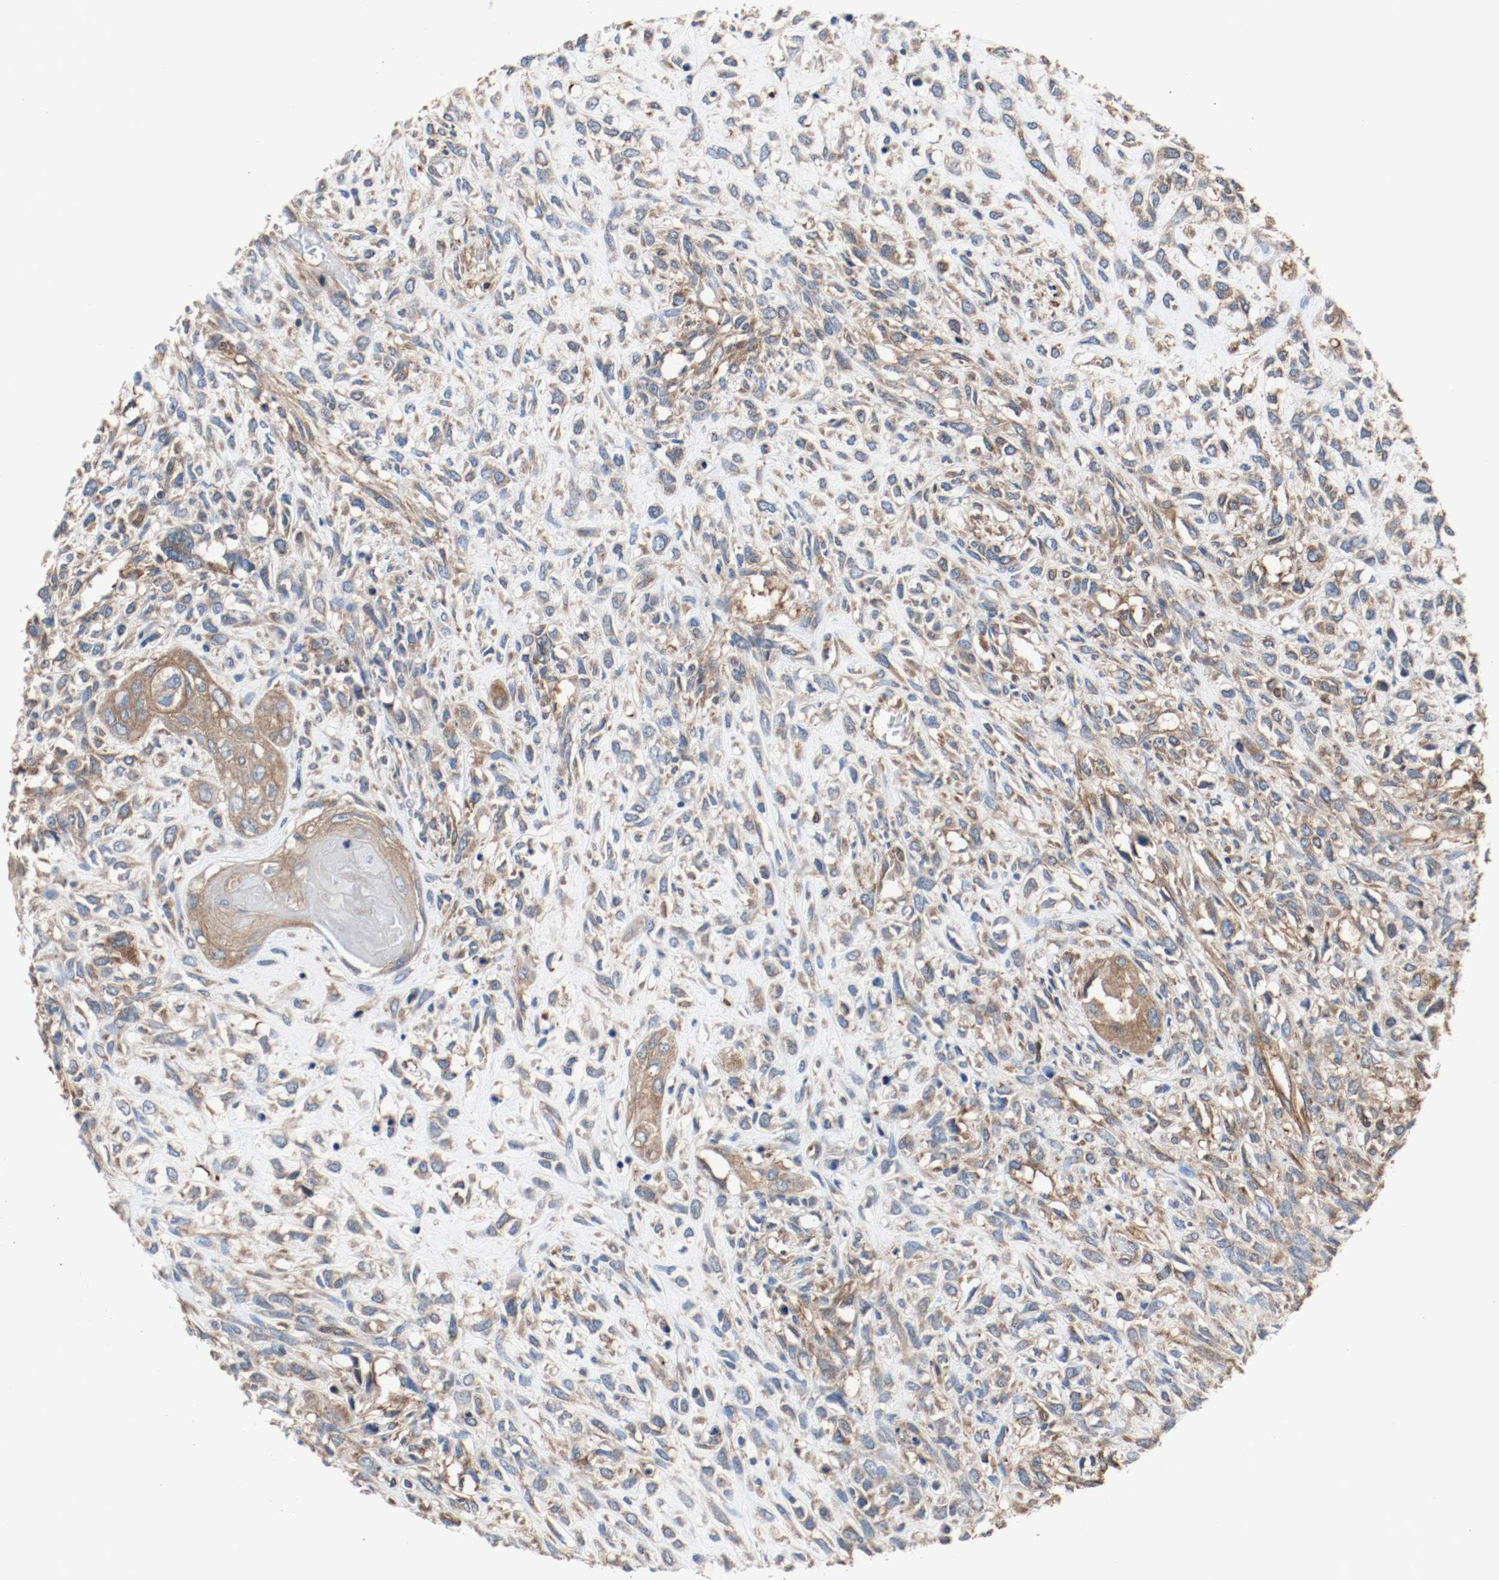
{"staining": {"intensity": "moderate", "quantity": ">75%", "location": "cytoplasmic/membranous"}, "tissue": "head and neck cancer", "cell_type": "Tumor cells", "image_type": "cancer", "snomed": [{"axis": "morphology", "description": "Necrosis, NOS"}, {"axis": "morphology", "description": "Neoplasm, malignant, NOS"}, {"axis": "topography", "description": "Salivary gland"}, {"axis": "topography", "description": "Head-Neck"}], "caption": "IHC photomicrograph of neoplastic tissue: head and neck cancer (neoplasm (malignant)) stained using IHC demonstrates medium levels of moderate protein expression localized specifically in the cytoplasmic/membranous of tumor cells, appearing as a cytoplasmic/membranous brown color.", "gene": "TUBA3D", "patient": {"sex": "male", "age": 43}}